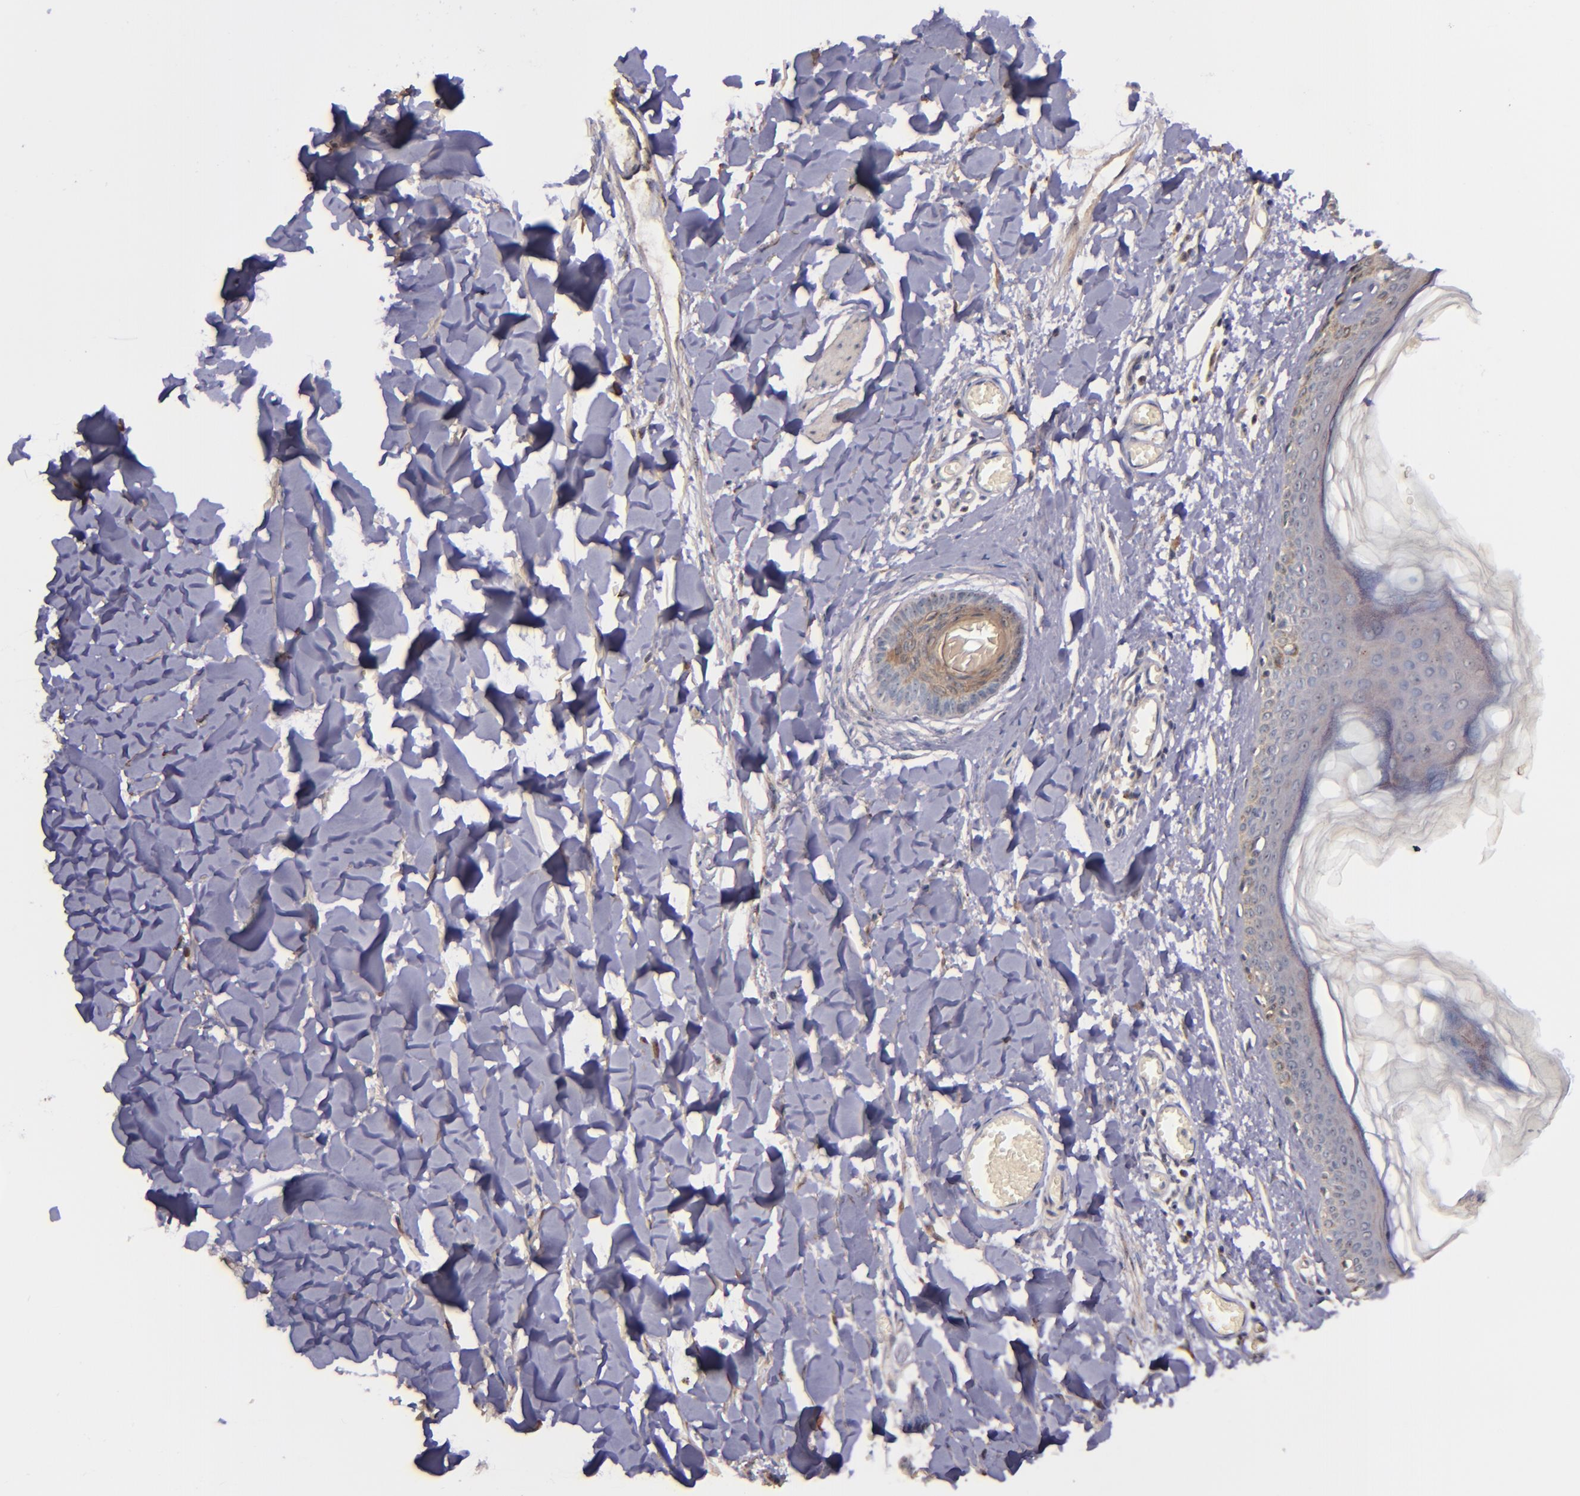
{"staining": {"intensity": "negative", "quantity": "none", "location": "none"}, "tissue": "skin", "cell_type": "Fibroblasts", "image_type": "normal", "snomed": [{"axis": "morphology", "description": "Normal tissue, NOS"}, {"axis": "morphology", "description": "Sarcoma, NOS"}, {"axis": "topography", "description": "Skin"}, {"axis": "topography", "description": "Soft tissue"}], "caption": "High magnification brightfield microscopy of normal skin stained with DAB (brown) and counterstained with hematoxylin (blue): fibroblasts show no significant staining.", "gene": "SHC1", "patient": {"sex": "female", "age": 51}}